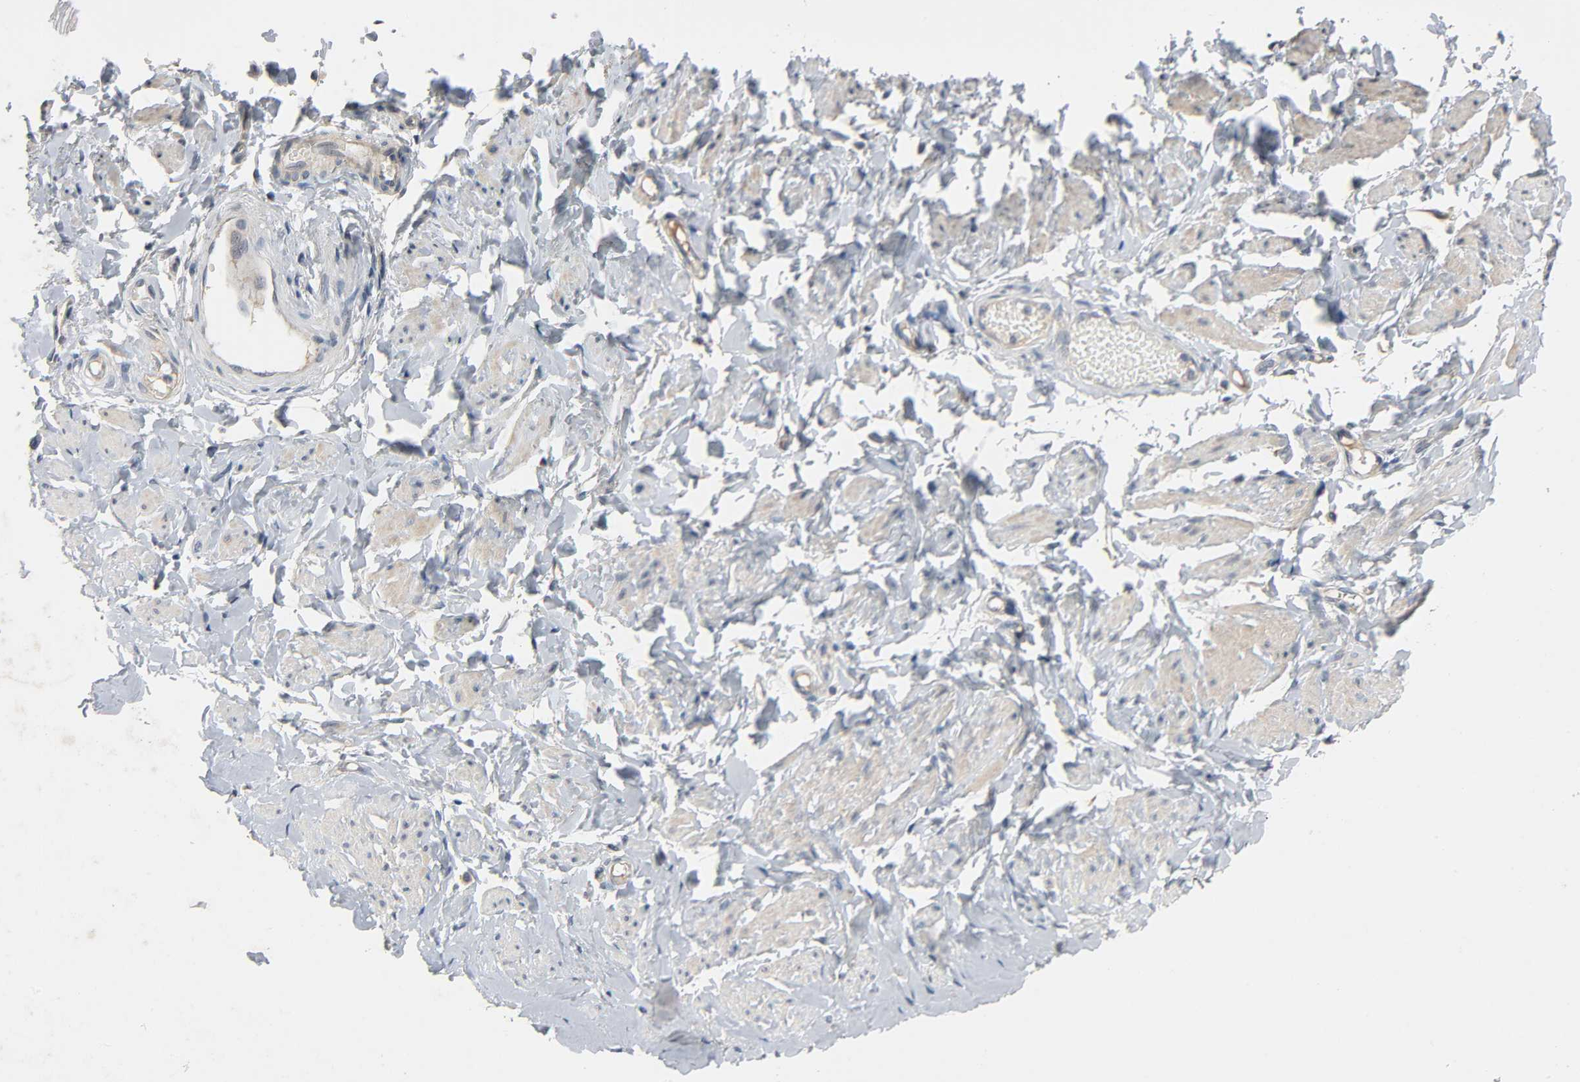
{"staining": {"intensity": "weak", "quantity": "<25%", "location": "cytoplasmic/membranous"}, "tissue": "vagina", "cell_type": "Squamous epithelial cells", "image_type": "normal", "snomed": [{"axis": "morphology", "description": "Normal tissue, NOS"}, {"axis": "topography", "description": "Vagina"}], "caption": "The immunohistochemistry (IHC) histopathology image has no significant positivity in squamous epithelial cells of vagina.", "gene": "CD4", "patient": {"sex": "female", "age": 55}}